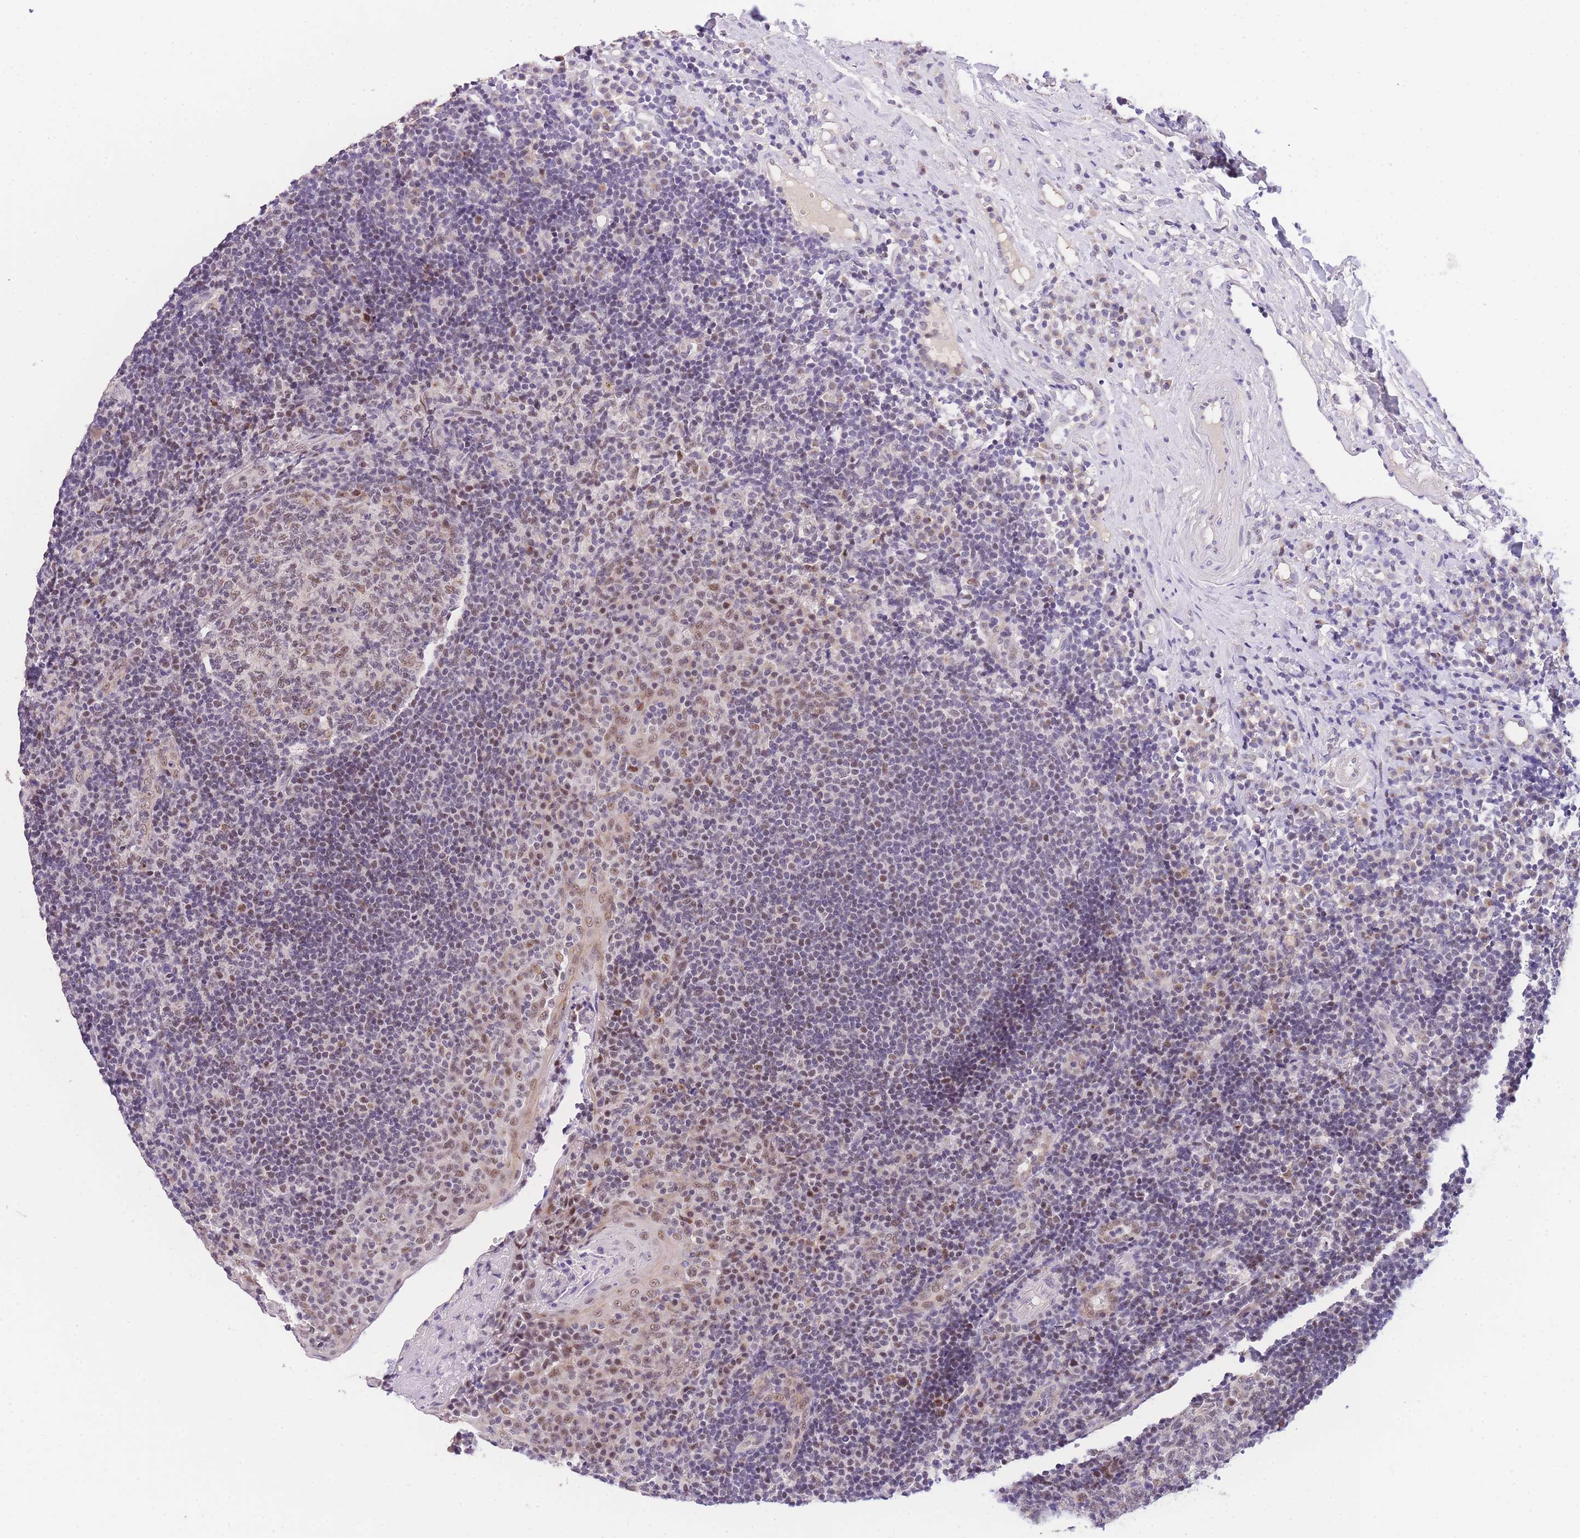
{"staining": {"intensity": "weak", "quantity": "25%-75%", "location": "nuclear"}, "tissue": "tonsil", "cell_type": "Germinal center cells", "image_type": "normal", "snomed": [{"axis": "morphology", "description": "Normal tissue, NOS"}, {"axis": "topography", "description": "Tonsil"}], "caption": "IHC of benign tonsil exhibits low levels of weak nuclear positivity in approximately 25%-75% of germinal center cells. The protein of interest is shown in brown color, while the nuclei are stained blue.", "gene": "SLC35F2", "patient": {"sex": "female", "age": 40}}